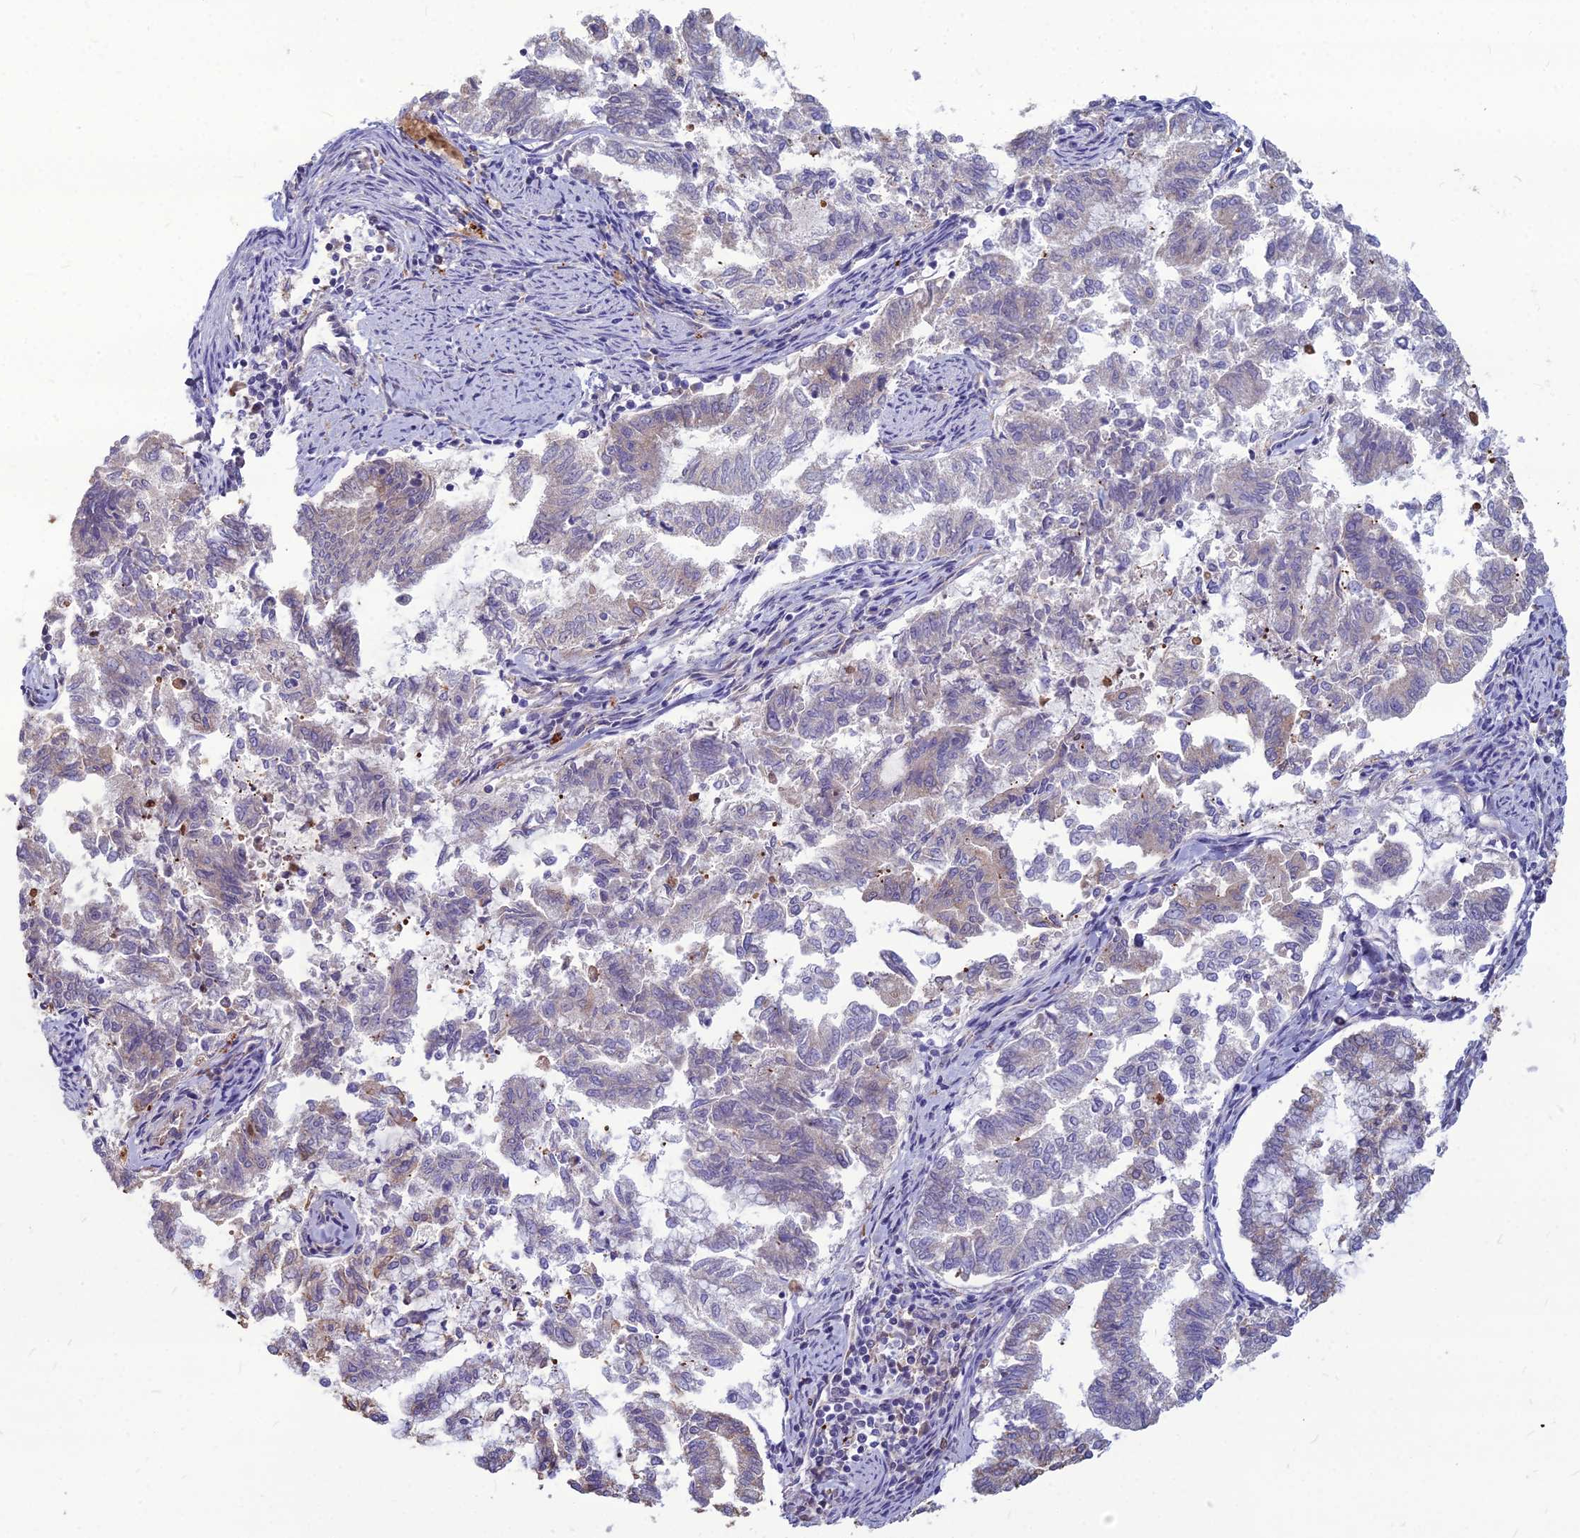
{"staining": {"intensity": "weak", "quantity": "<25%", "location": "cytoplasmic/membranous"}, "tissue": "endometrial cancer", "cell_type": "Tumor cells", "image_type": "cancer", "snomed": [{"axis": "morphology", "description": "Adenocarcinoma, NOS"}, {"axis": "topography", "description": "Endometrium"}], "caption": "Immunohistochemistry (IHC) histopathology image of endometrial cancer (adenocarcinoma) stained for a protein (brown), which shows no expression in tumor cells.", "gene": "PCED1B", "patient": {"sex": "female", "age": 79}}